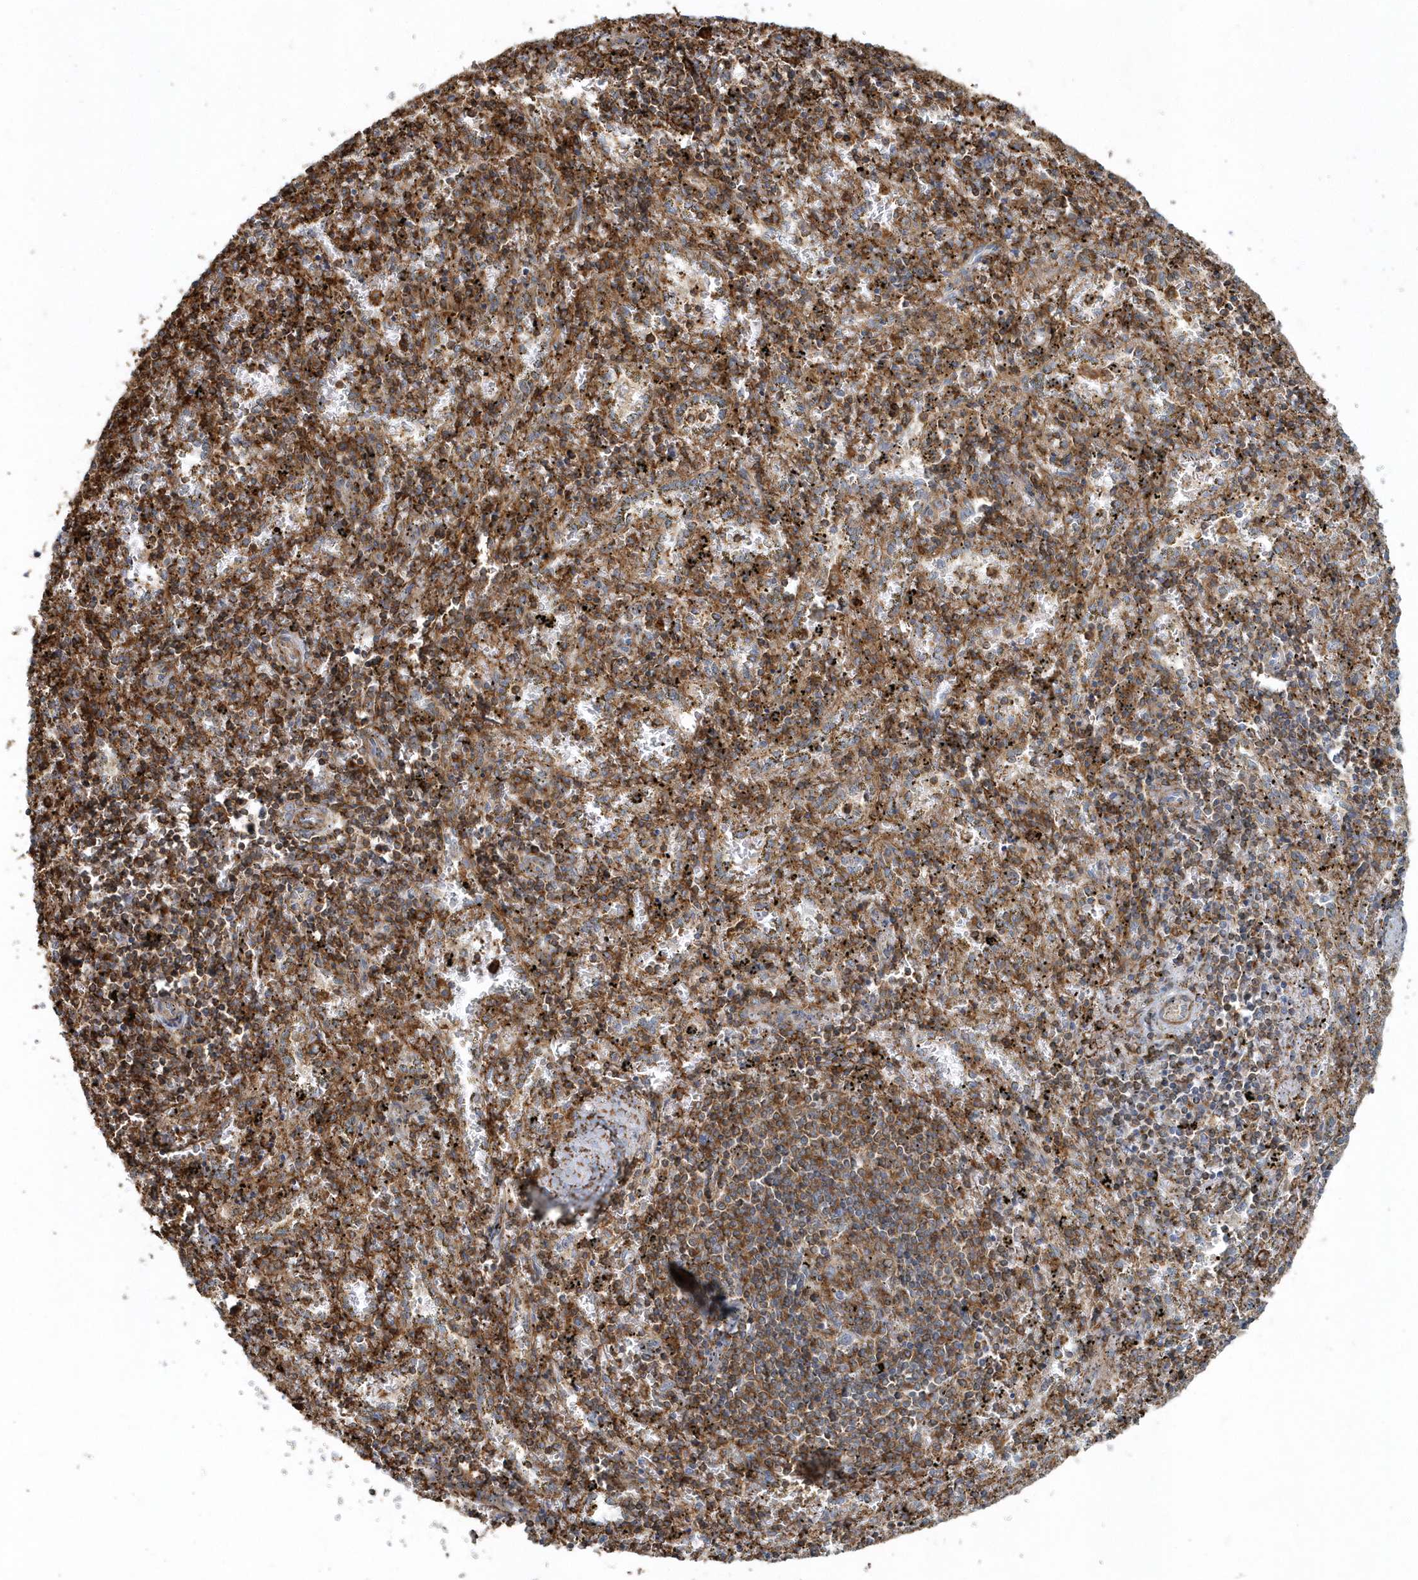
{"staining": {"intensity": "moderate", "quantity": "25%-75%", "location": "cytoplasmic/membranous"}, "tissue": "spleen", "cell_type": "Cells in red pulp", "image_type": "normal", "snomed": [{"axis": "morphology", "description": "Normal tissue, NOS"}, {"axis": "topography", "description": "Spleen"}], "caption": "A photomicrograph of human spleen stained for a protein shows moderate cytoplasmic/membranous brown staining in cells in red pulp. The staining was performed using DAB to visualize the protein expression in brown, while the nuclei were stained in blue with hematoxylin (Magnification: 20x).", "gene": "MMUT", "patient": {"sex": "male", "age": 11}}